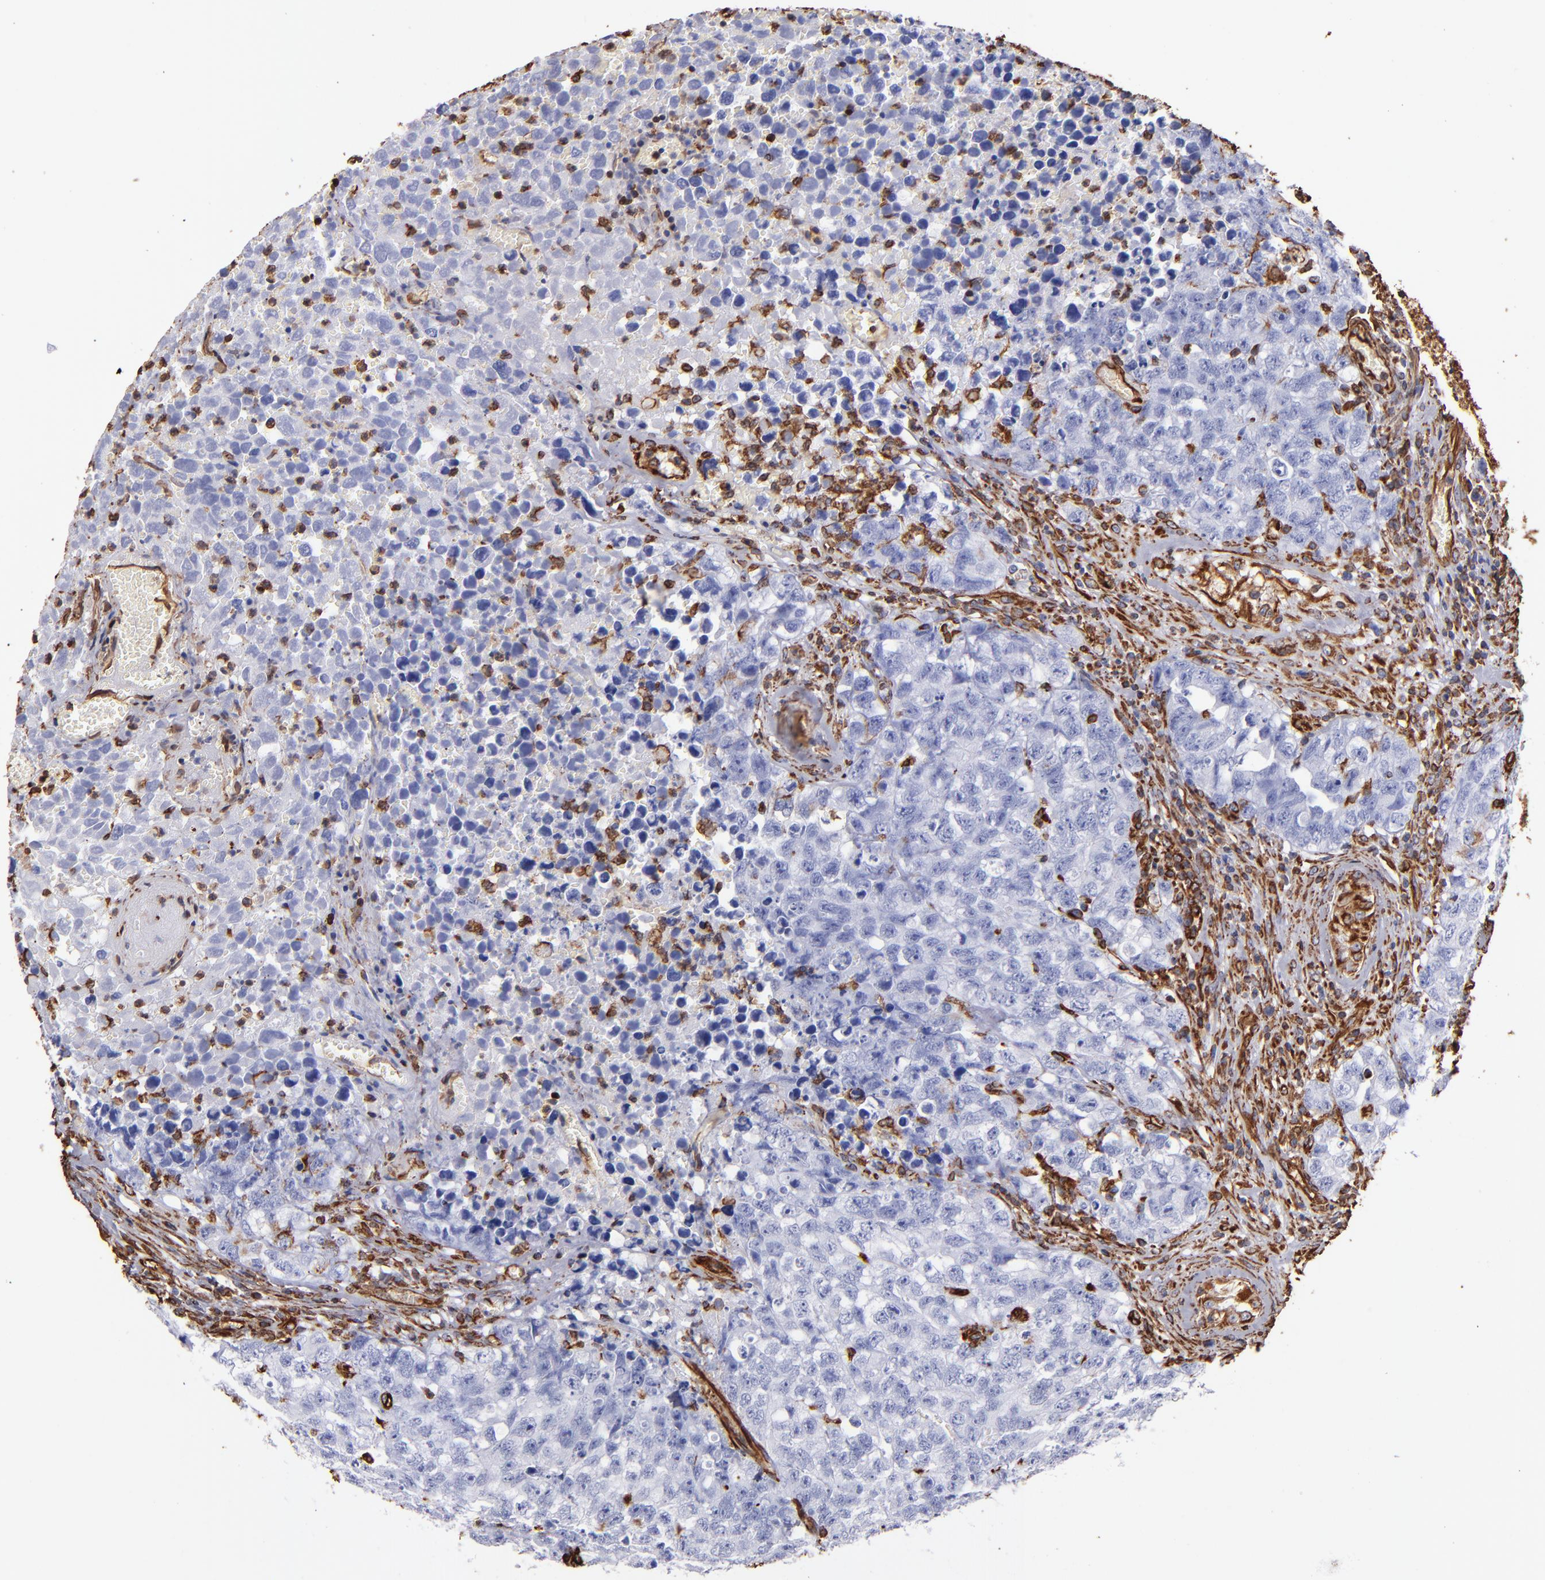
{"staining": {"intensity": "negative", "quantity": "none", "location": "none"}, "tissue": "testis cancer", "cell_type": "Tumor cells", "image_type": "cancer", "snomed": [{"axis": "morphology", "description": "Carcinoma, Embryonal, NOS"}, {"axis": "topography", "description": "Testis"}], "caption": "Immunohistochemistry image of neoplastic tissue: human testis cancer stained with DAB reveals no significant protein staining in tumor cells.", "gene": "VIM", "patient": {"sex": "male", "age": 31}}